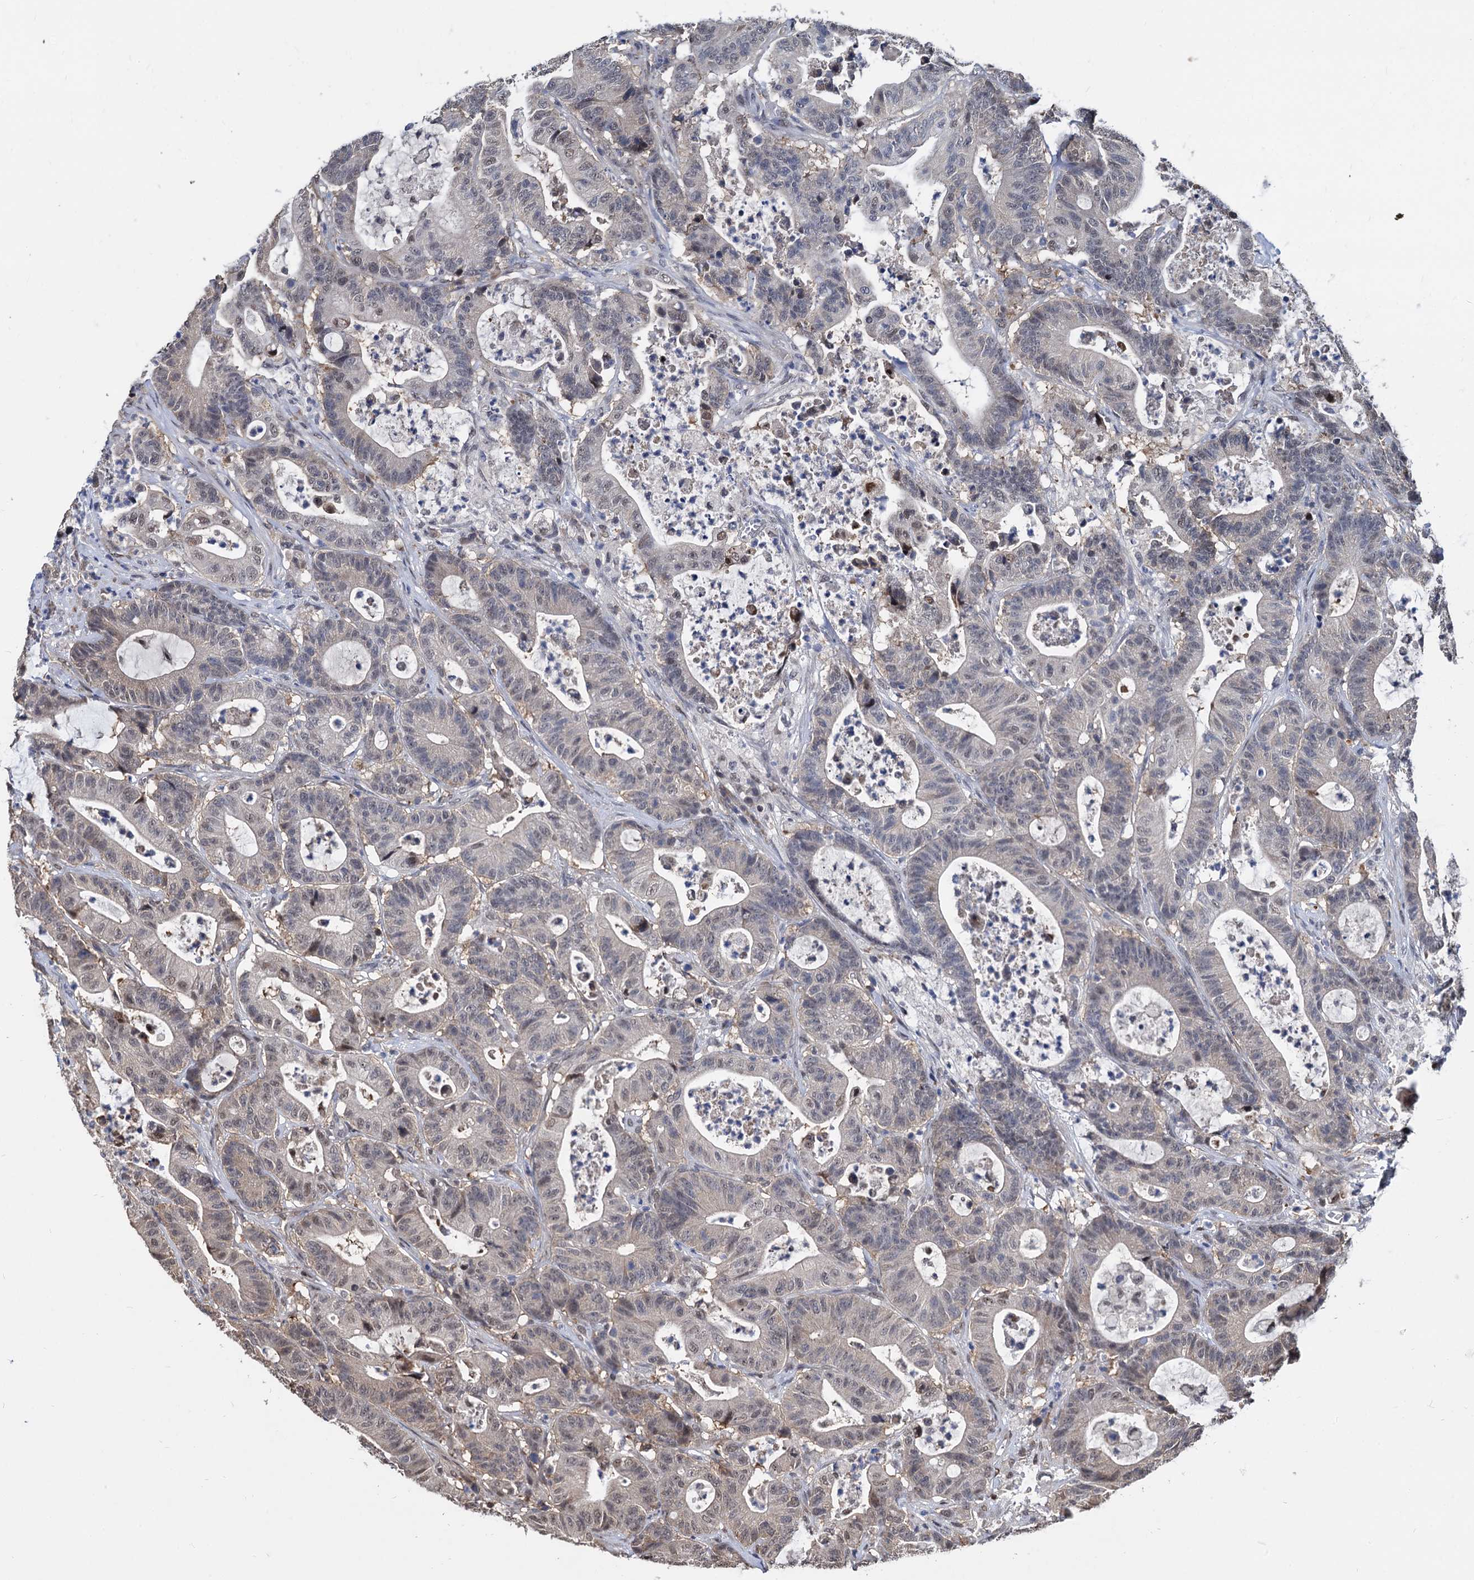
{"staining": {"intensity": "weak", "quantity": "25%-75%", "location": "nuclear"}, "tissue": "colorectal cancer", "cell_type": "Tumor cells", "image_type": "cancer", "snomed": [{"axis": "morphology", "description": "Adenocarcinoma, NOS"}, {"axis": "topography", "description": "Colon"}], "caption": "Protein staining of colorectal adenocarcinoma tissue displays weak nuclear positivity in approximately 25%-75% of tumor cells. (brown staining indicates protein expression, while blue staining denotes nuclei).", "gene": "PSMD4", "patient": {"sex": "female", "age": 84}}